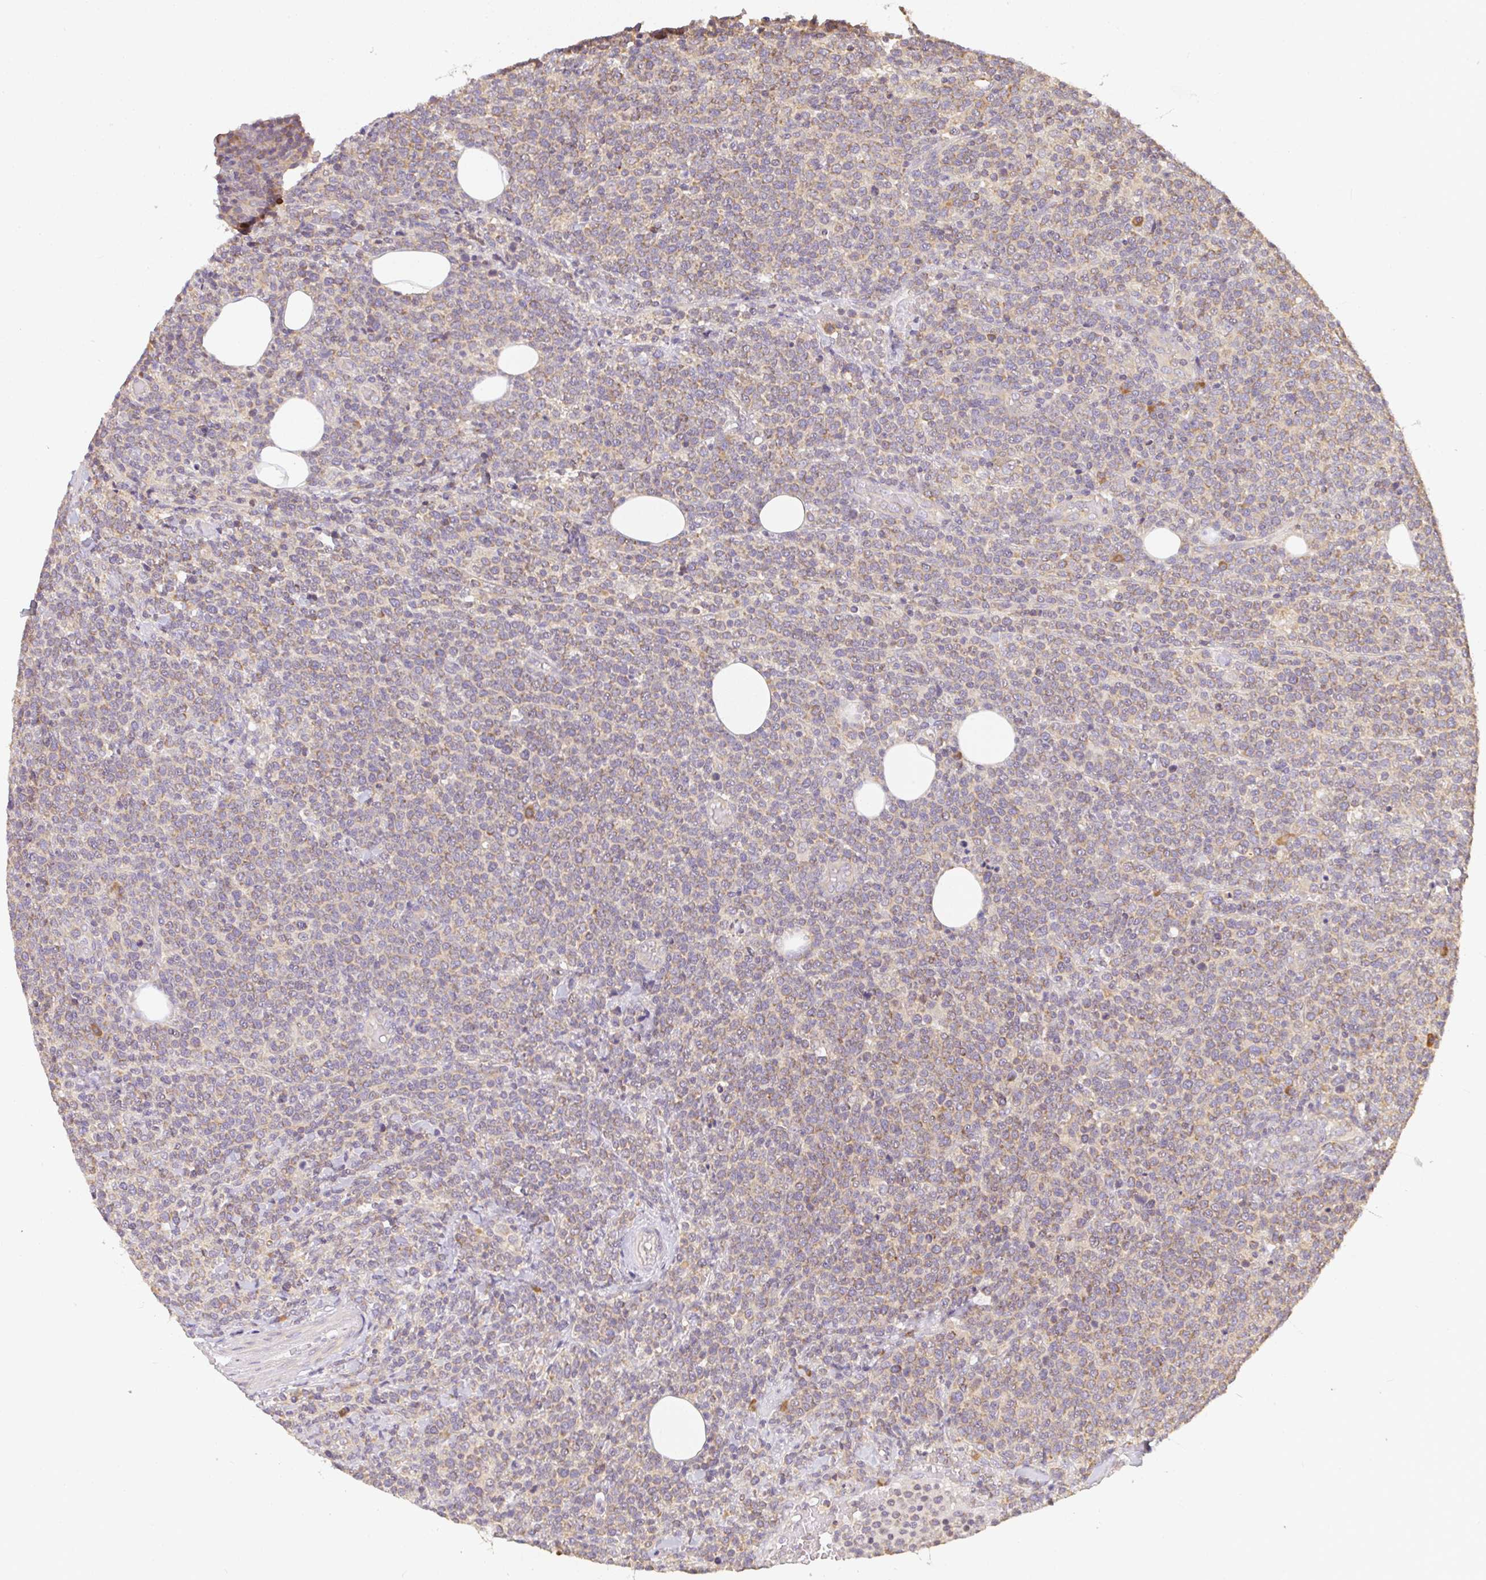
{"staining": {"intensity": "weak", "quantity": "25%-75%", "location": "cytoplasmic/membranous"}, "tissue": "lymphoma", "cell_type": "Tumor cells", "image_type": "cancer", "snomed": [{"axis": "morphology", "description": "Malignant lymphoma, non-Hodgkin's type, High grade"}, {"axis": "topography", "description": "Lymph node"}], "caption": "A brown stain labels weak cytoplasmic/membranous staining of a protein in lymphoma tumor cells.", "gene": "SLC35B3", "patient": {"sex": "male", "age": 61}}